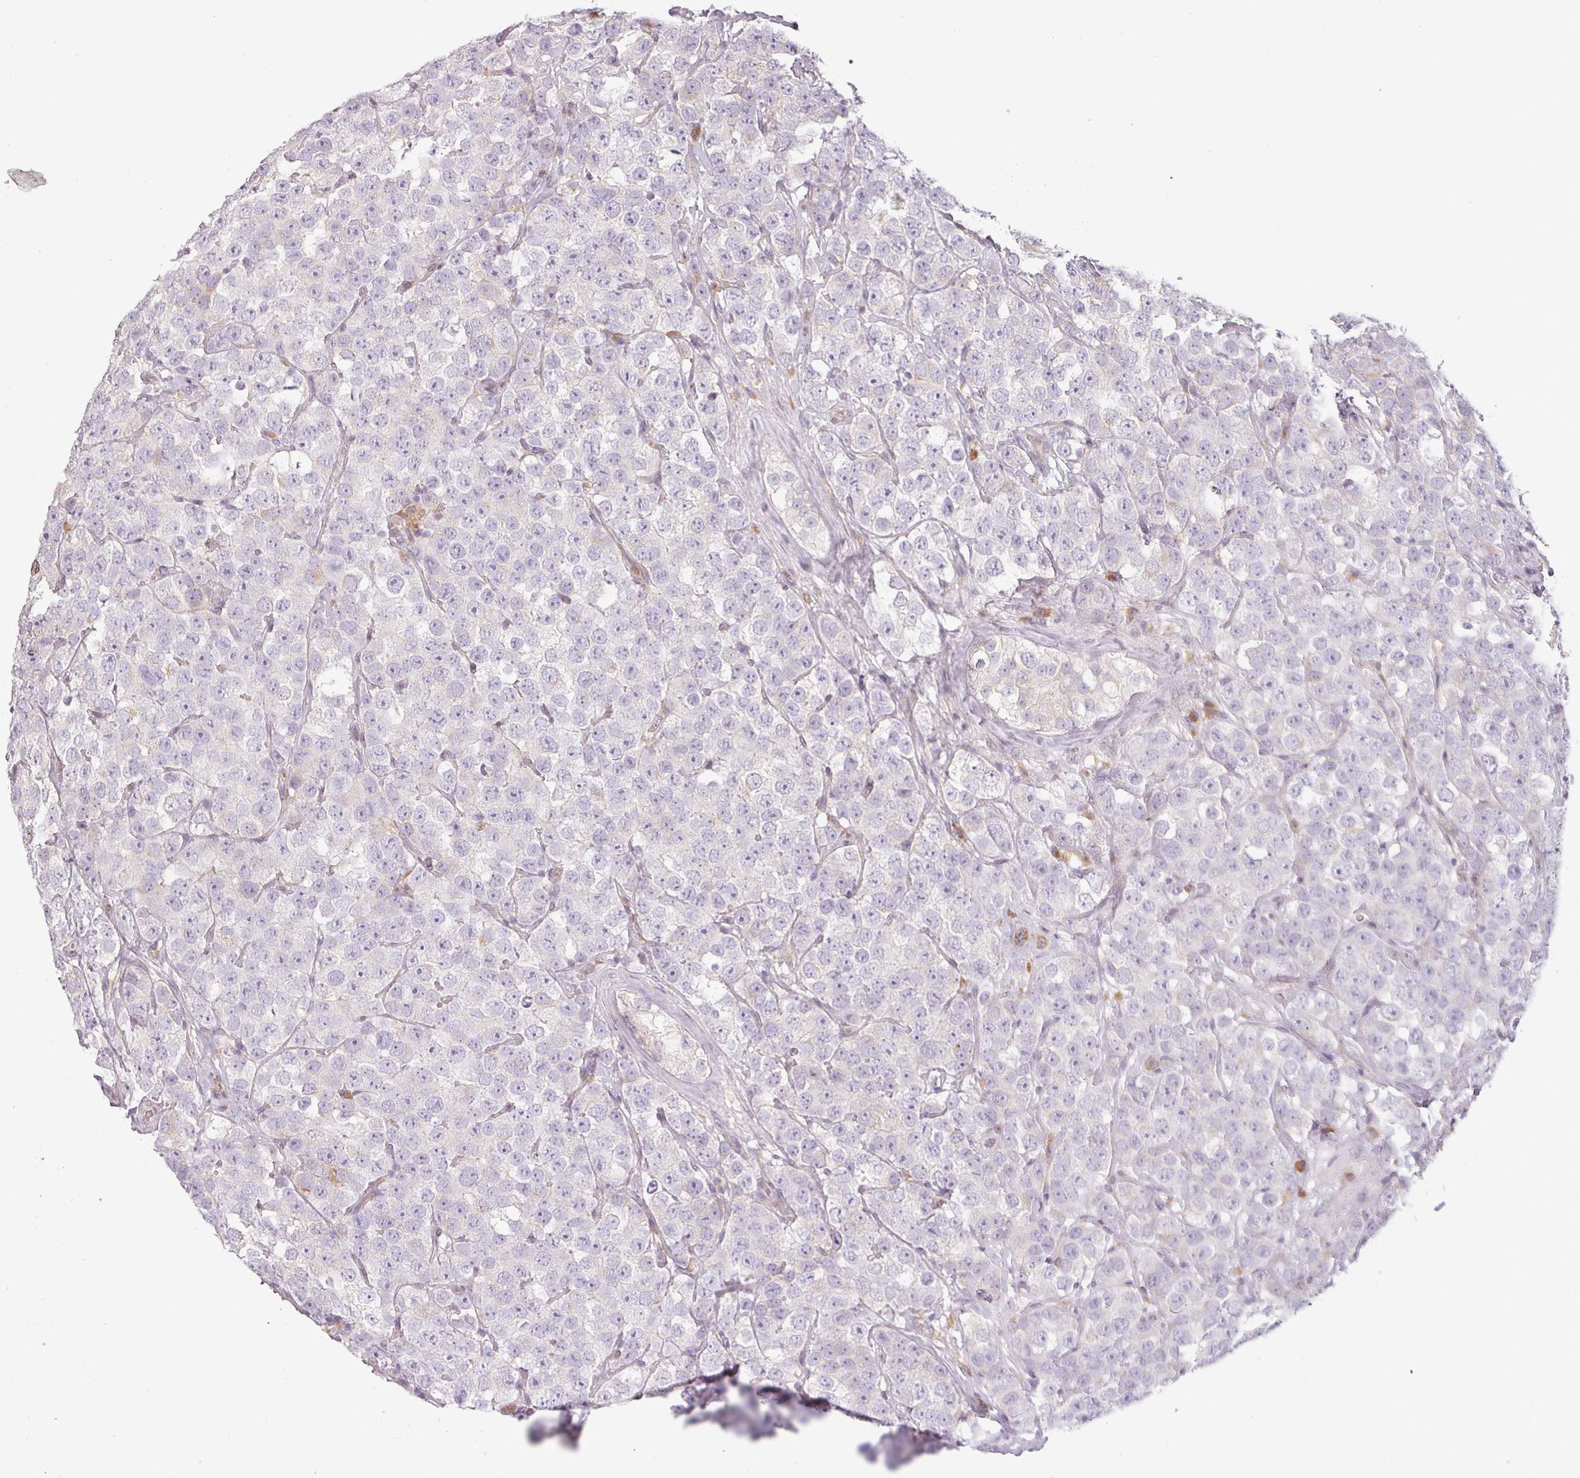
{"staining": {"intensity": "negative", "quantity": "none", "location": "none"}, "tissue": "testis cancer", "cell_type": "Tumor cells", "image_type": "cancer", "snomed": [{"axis": "morphology", "description": "Seminoma, NOS"}, {"axis": "topography", "description": "Testis"}], "caption": "This is a image of immunohistochemistry (IHC) staining of testis cancer (seminoma), which shows no expression in tumor cells.", "gene": "CCDC144A", "patient": {"sex": "male", "age": 28}}